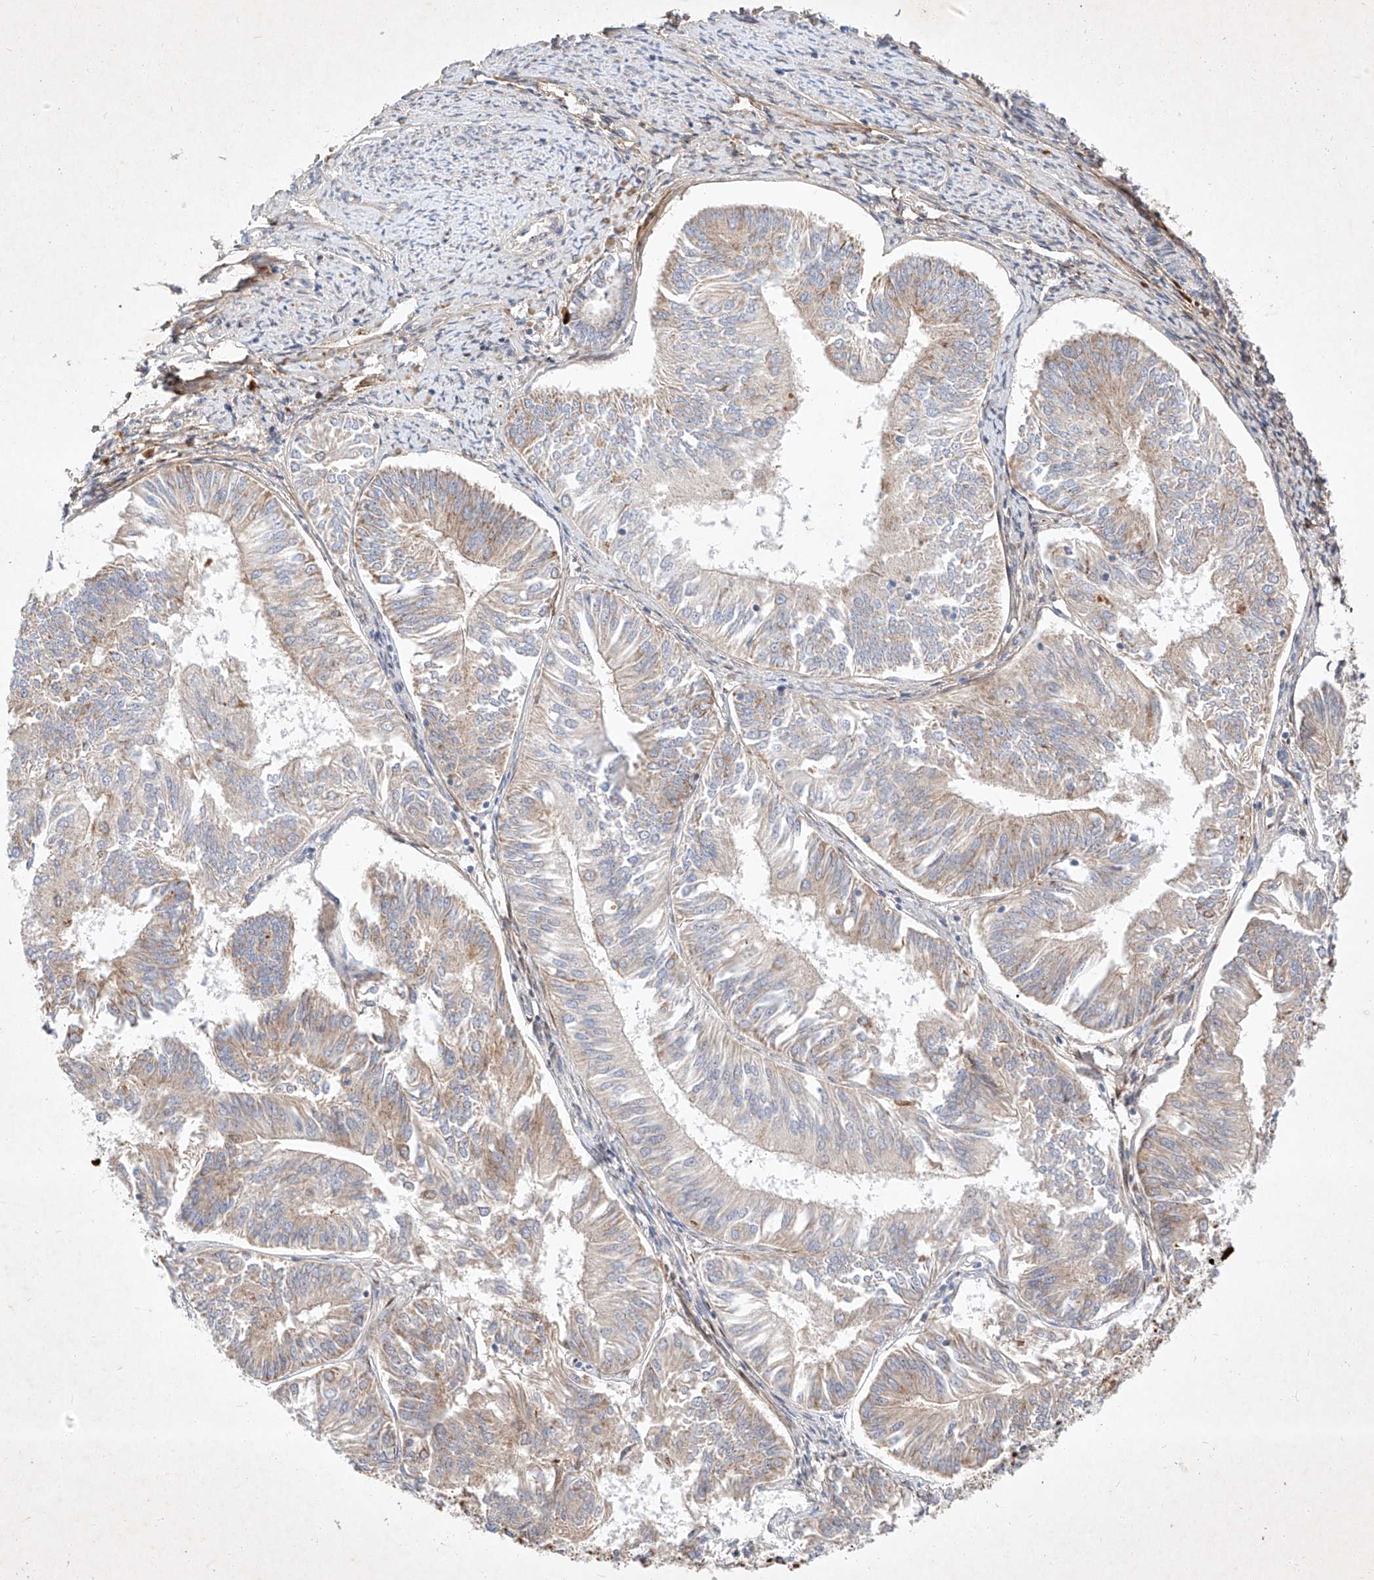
{"staining": {"intensity": "weak", "quantity": "25%-75%", "location": "cytoplasmic/membranous"}, "tissue": "endometrial cancer", "cell_type": "Tumor cells", "image_type": "cancer", "snomed": [{"axis": "morphology", "description": "Adenocarcinoma, NOS"}, {"axis": "topography", "description": "Endometrium"}], "caption": "Protein analysis of adenocarcinoma (endometrial) tissue demonstrates weak cytoplasmic/membranous positivity in about 25%-75% of tumor cells. Using DAB (3,3'-diaminobenzidine) (brown) and hematoxylin (blue) stains, captured at high magnification using brightfield microscopy.", "gene": "OSGEPL1", "patient": {"sex": "female", "age": 58}}